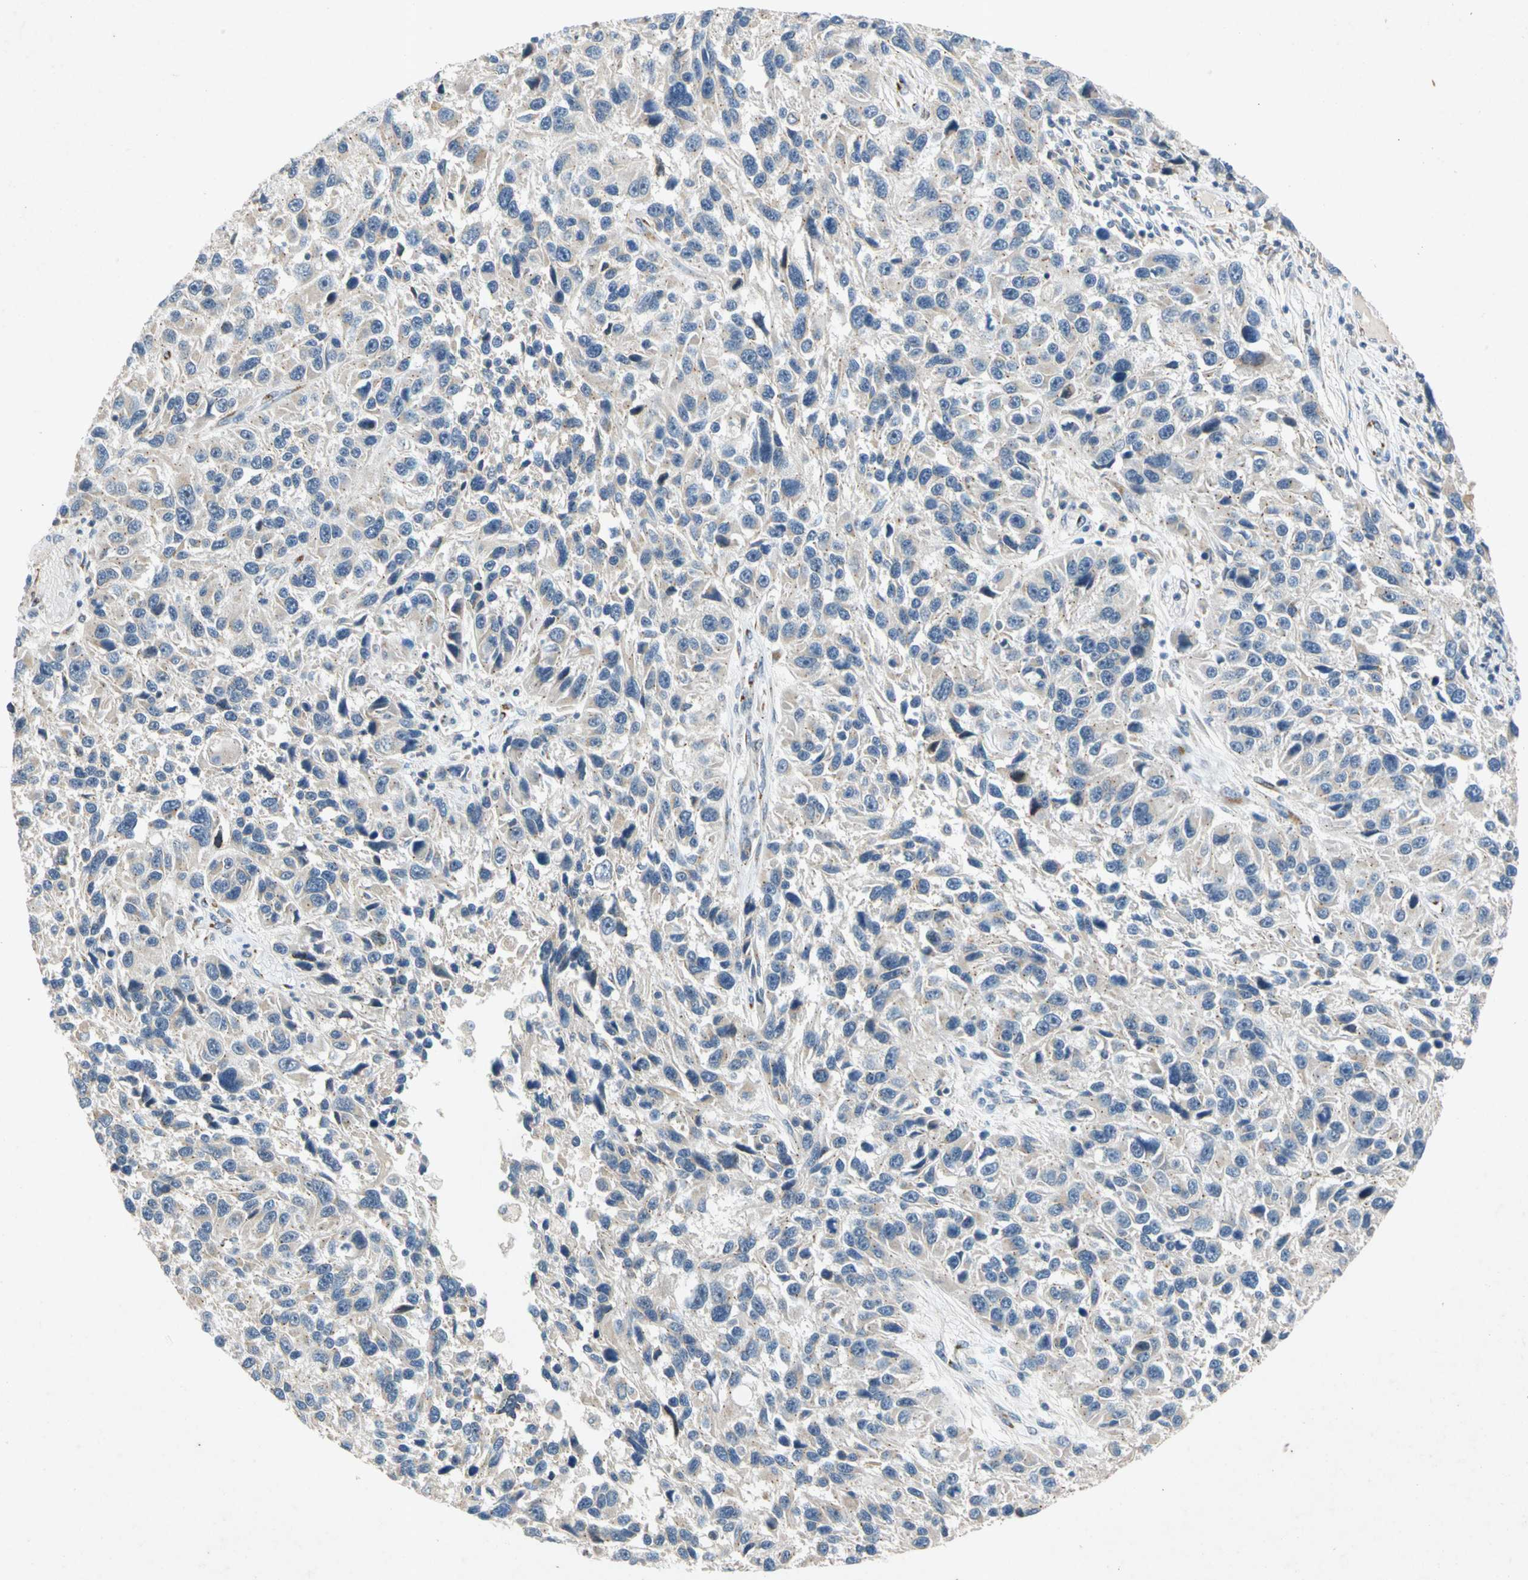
{"staining": {"intensity": "negative", "quantity": "none", "location": "none"}, "tissue": "melanoma", "cell_type": "Tumor cells", "image_type": "cancer", "snomed": [{"axis": "morphology", "description": "Malignant melanoma, NOS"}, {"axis": "topography", "description": "Skin"}], "caption": "Malignant melanoma was stained to show a protein in brown. There is no significant expression in tumor cells. (DAB (3,3'-diaminobenzidine) immunohistochemistry (IHC), high magnification).", "gene": "GASK1B", "patient": {"sex": "male", "age": 53}}